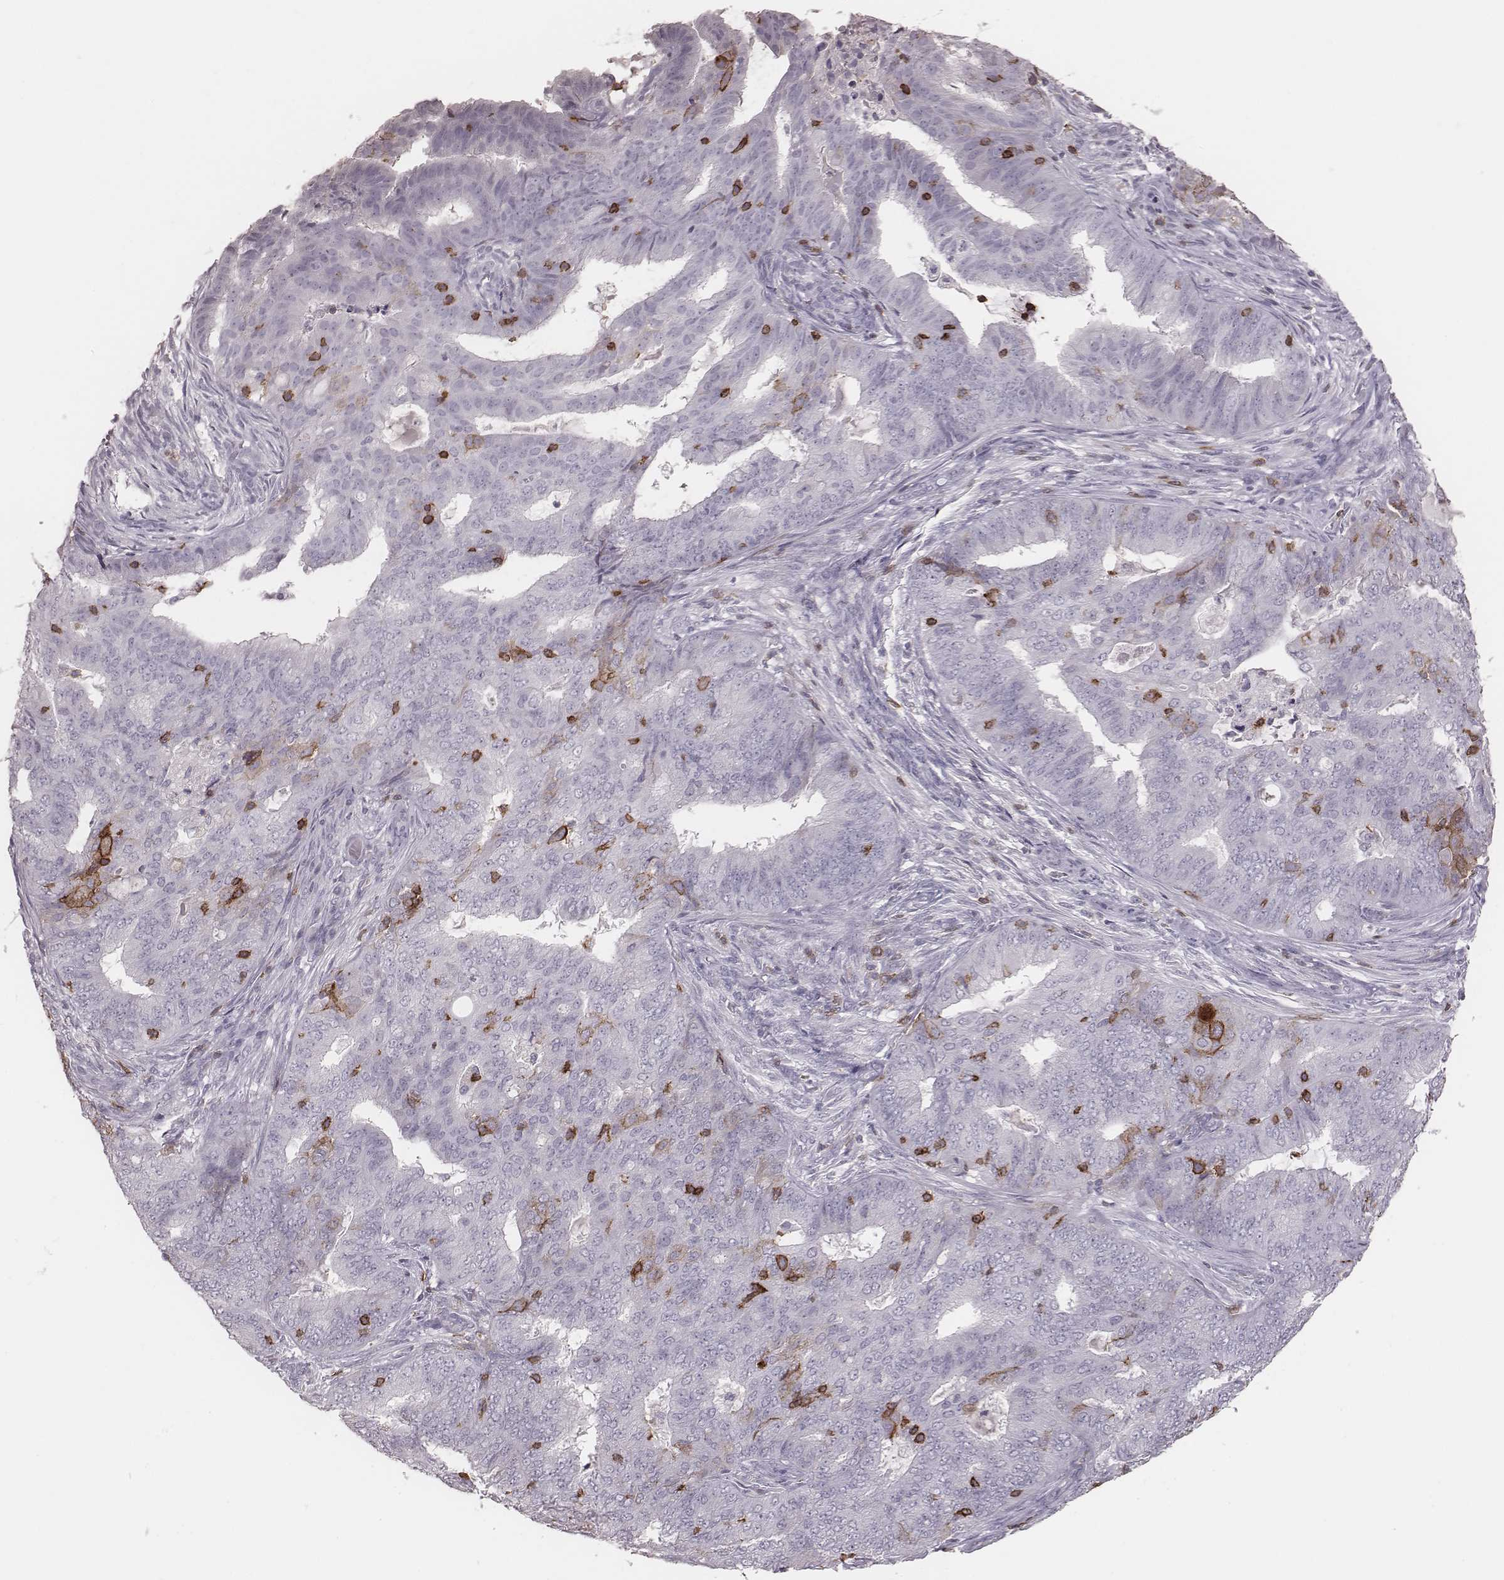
{"staining": {"intensity": "negative", "quantity": "none", "location": "none"}, "tissue": "endometrial cancer", "cell_type": "Tumor cells", "image_type": "cancer", "snomed": [{"axis": "morphology", "description": "Adenocarcinoma, NOS"}, {"axis": "topography", "description": "Endometrium"}], "caption": "The histopathology image reveals no staining of tumor cells in endometrial adenocarcinoma.", "gene": "PDCD1", "patient": {"sex": "female", "age": 62}}